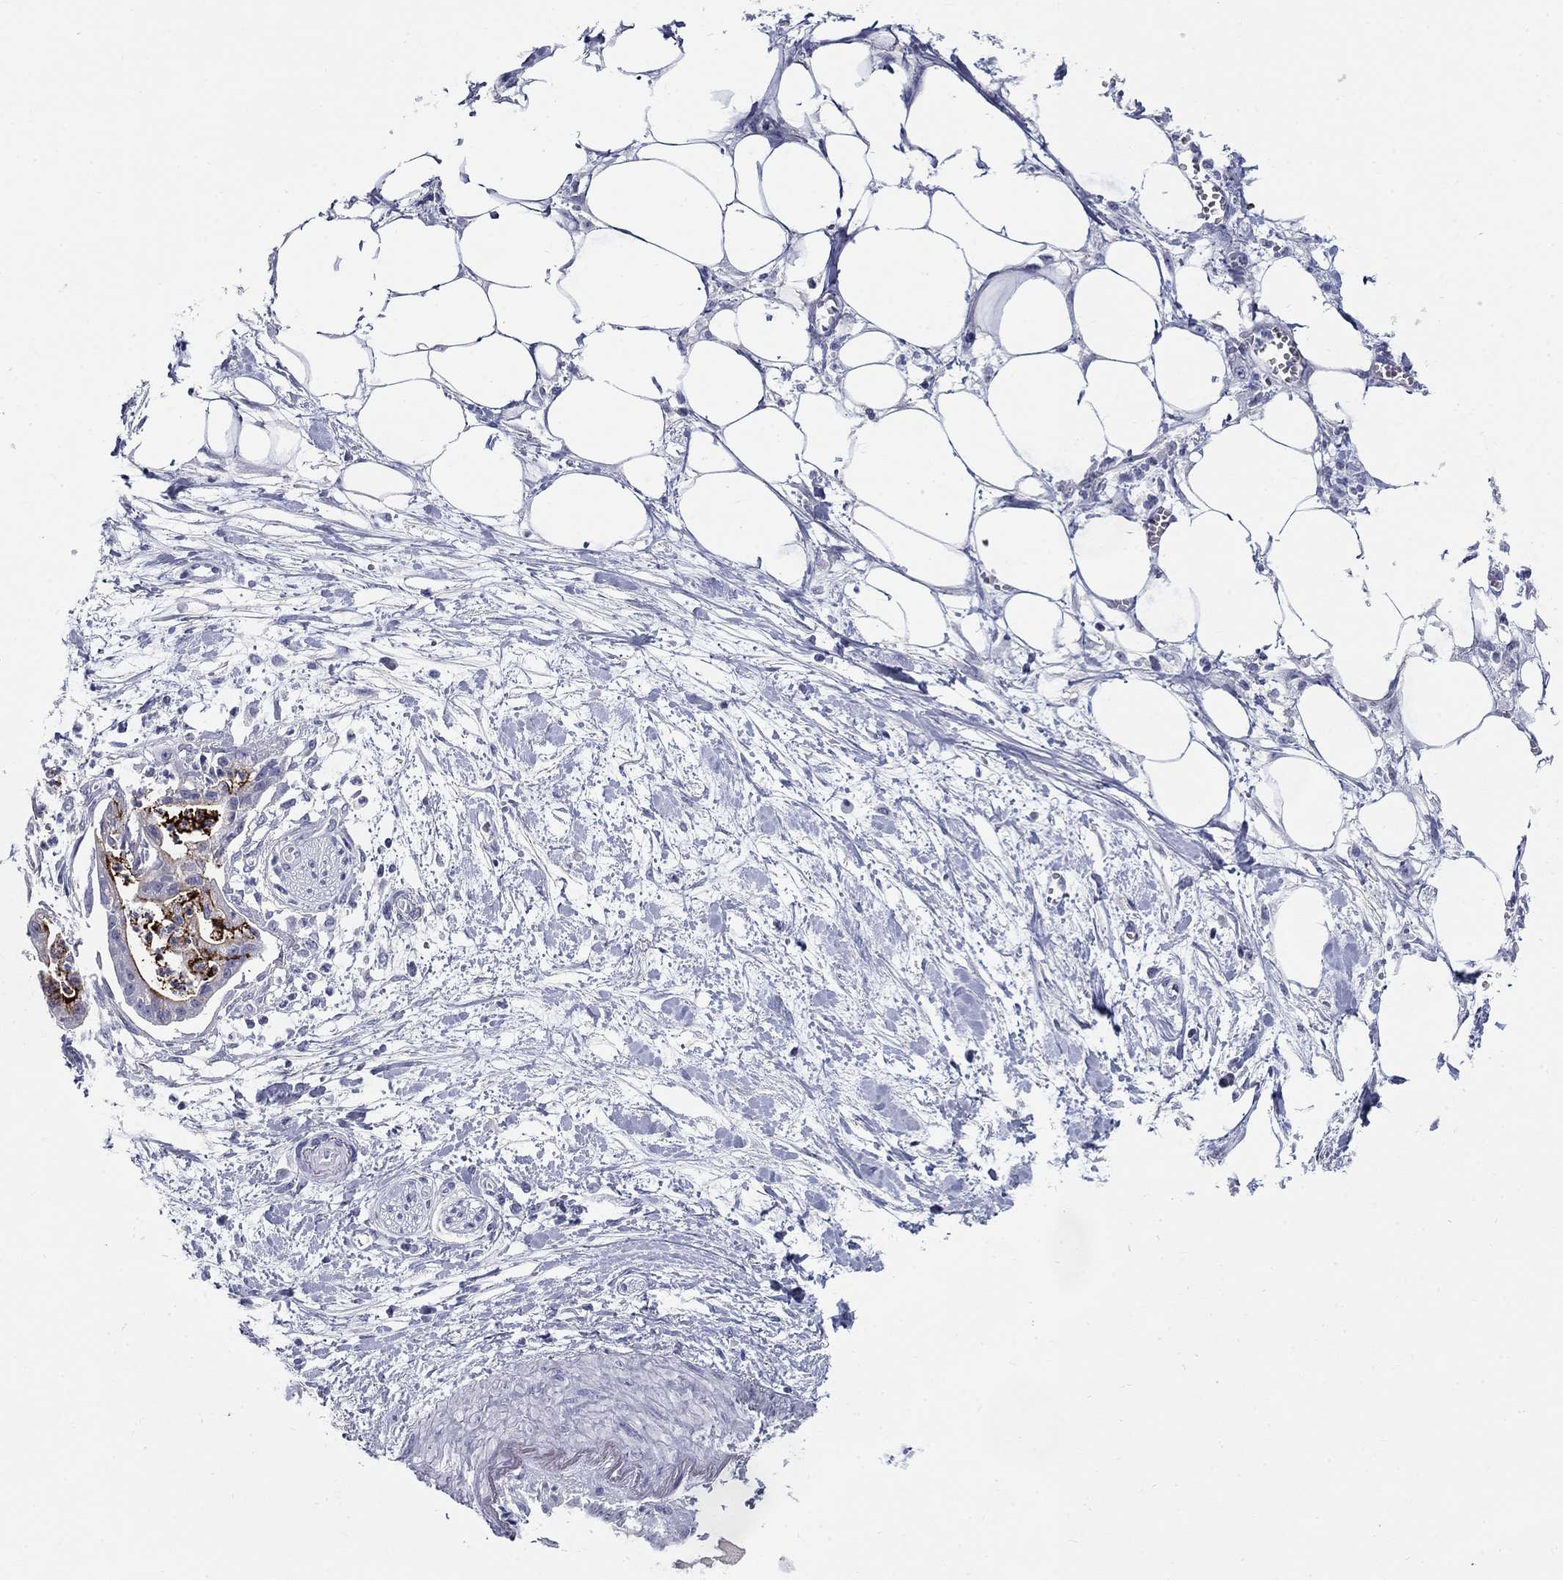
{"staining": {"intensity": "strong", "quantity": "25%-75%", "location": "cytoplasmic/membranous"}, "tissue": "pancreatic cancer", "cell_type": "Tumor cells", "image_type": "cancer", "snomed": [{"axis": "morphology", "description": "Normal tissue, NOS"}, {"axis": "morphology", "description": "Adenocarcinoma, NOS"}, {"axis": "topography", "description": "Lymph node"}, {"axis": "topography", "description": "Pancreas"}], "caption": "Pancreatic cancer stained for a protein (brown) shows strong cytoplasmic/membranous positive staining in approximately 25%-75% of tumor cells.", "gene": "C4orf19", "patient": {"sex": "female", "age": 58}}